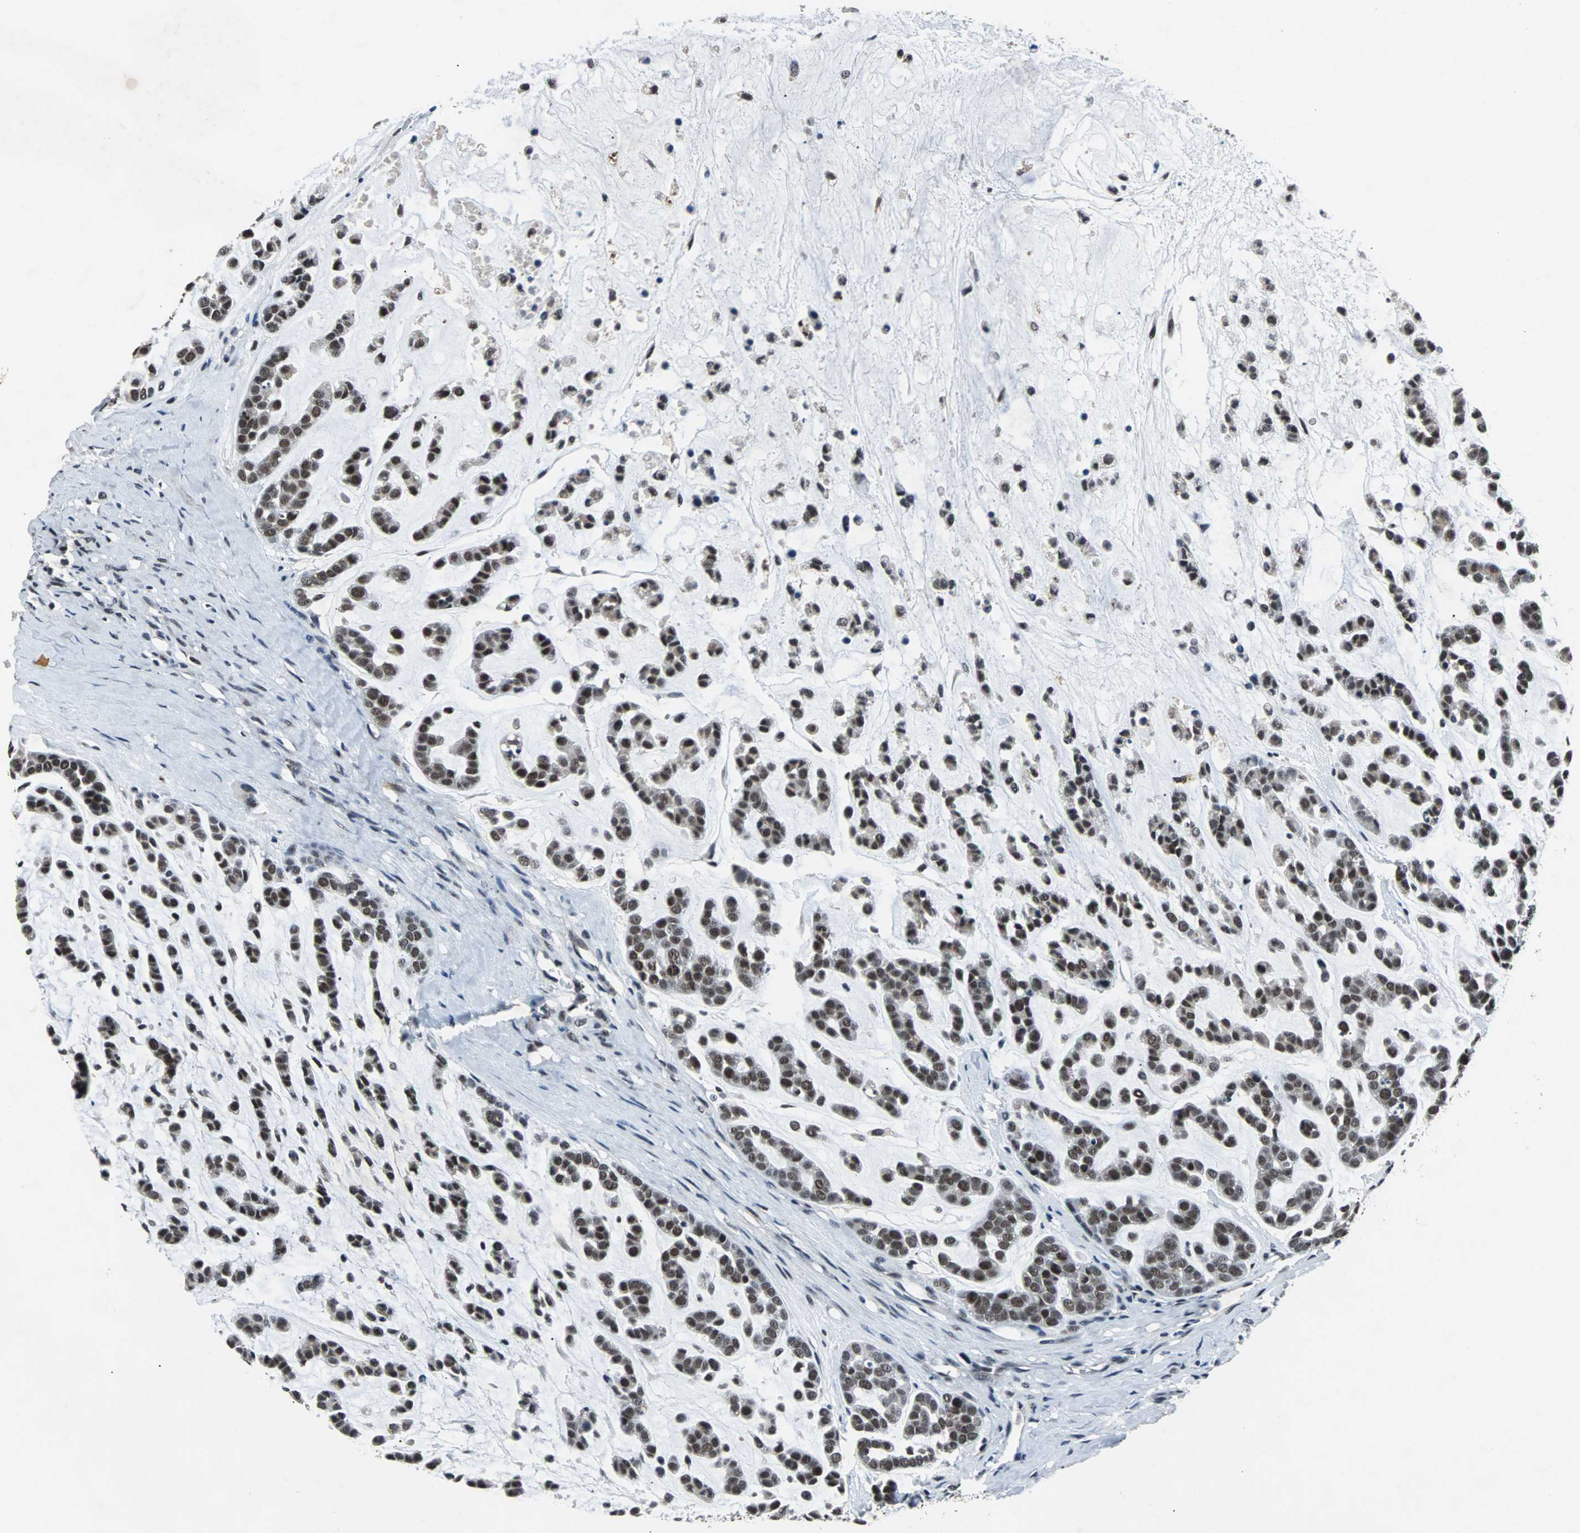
{"staining": {"intensity": "moderate", "quantity": ">75%", "location": "nuclear"}, "tissue": "head and neck cancer", "cell_type": "Tumor cells", "image_type": "cancer", "snomed": [{"axis": "morphology", "description": "Adenocarcinoma, NOS"}, {"axis": "morphology", "description": "Adenoma, NOS"}, {"axis": "topography", "description": "Head-Neck"}], "caption": "Immunohistochemistry photomicrograph of adenocarcinoma (head and neck) stained for a protein (brown), which demonstrates medium levels of moderate nuclear positivity in about >75% of tumor cells.", "gene": "USP28", "patient": {"sex": "female", "age": 55}}